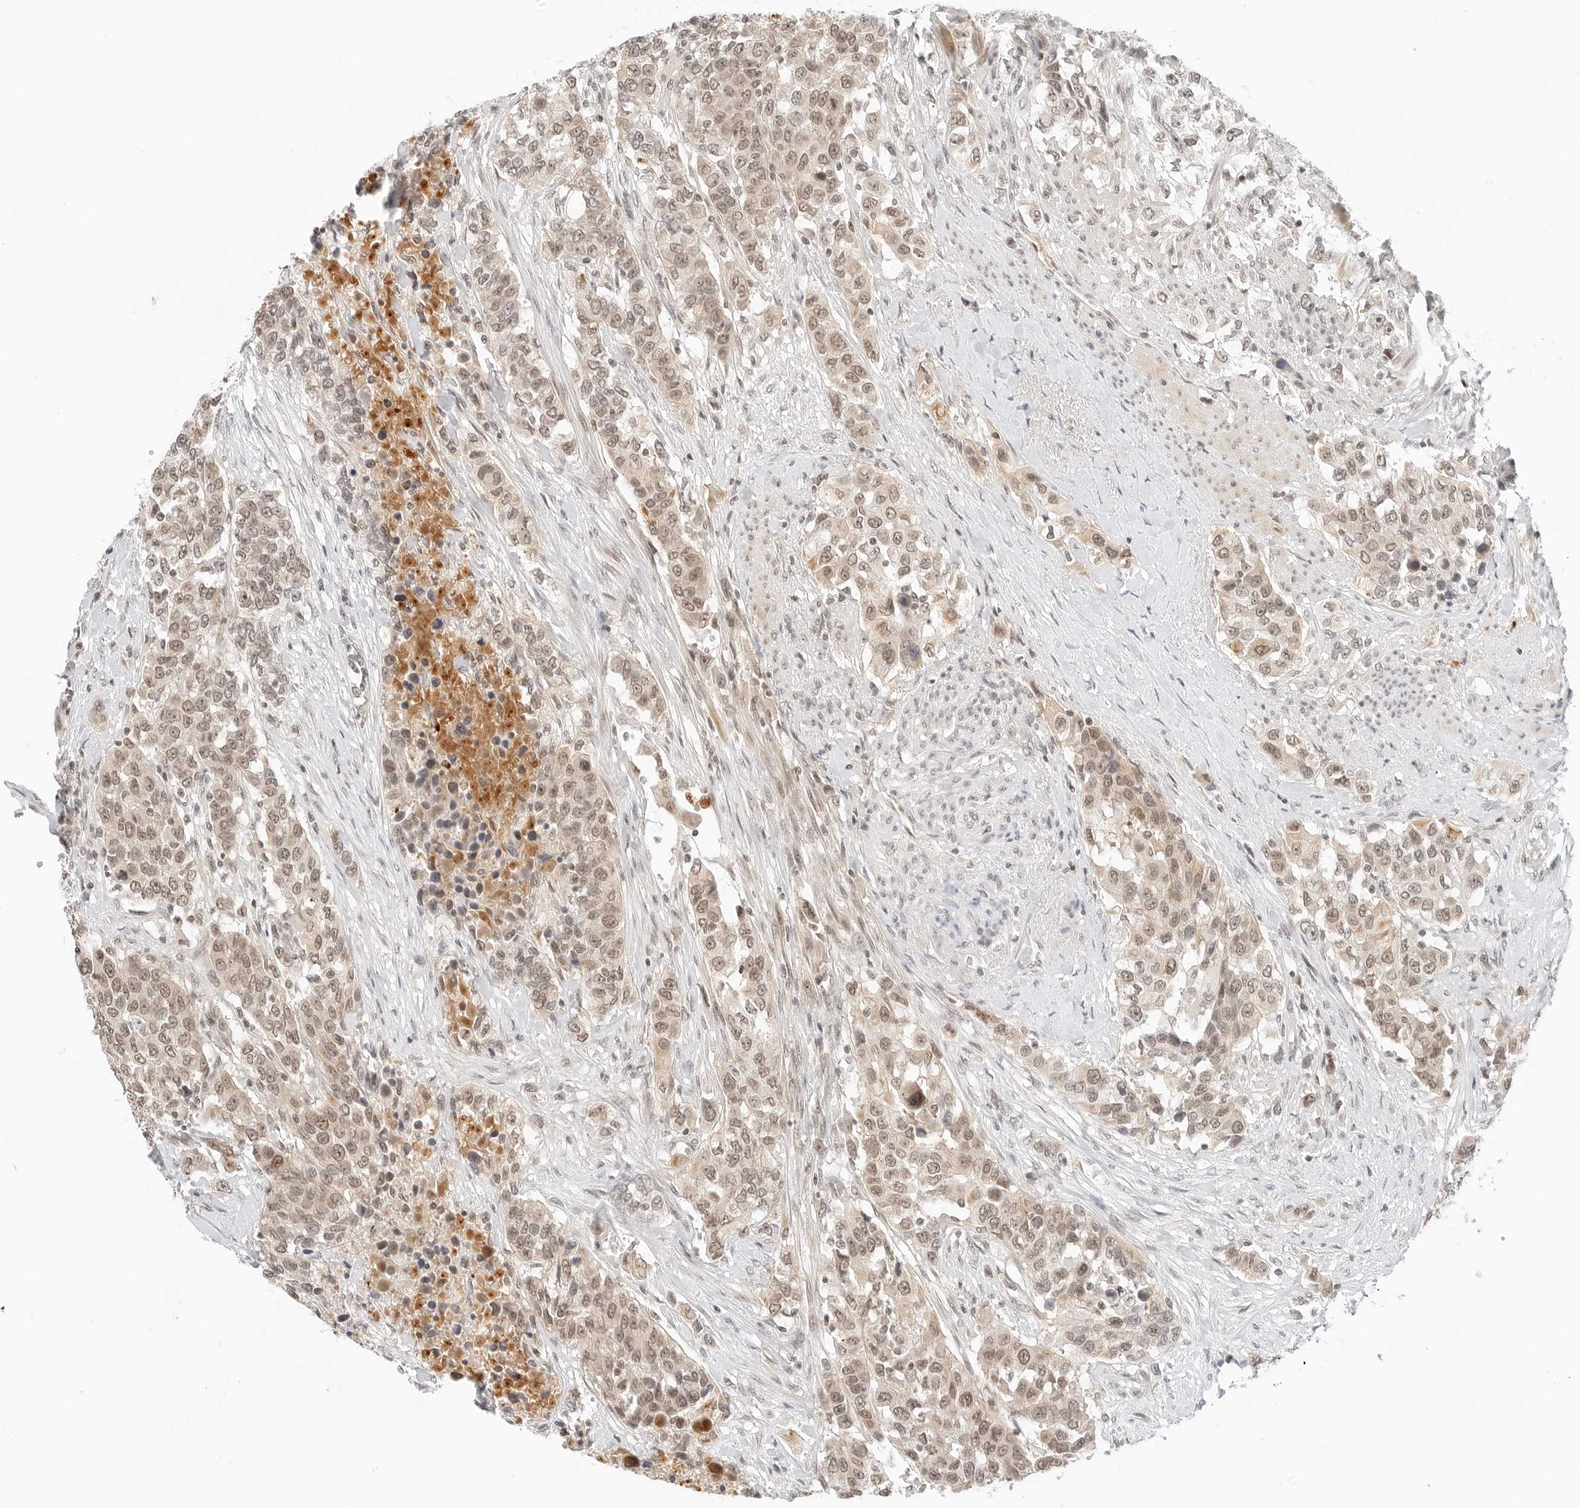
{"staining": {"intensity": "weak", "quantity": ">75%", "location": "nuclear"}, "tissue": "urothelial cancer", "cell_type": "Tumor cells", "image_type": "cancer", "snomed": [{"axis": "morphology", "description": "Urothelial carcinoma, High grade"}, {"axis": "topography", "description": "Urinary bladder"}], "caption": "The immunohistochemical stain shows weak nuclear positivity in tumor cells of urothelial cancer tissue.", "gene": "NEO1", "patient": {"sex": "female", "age": 80}}